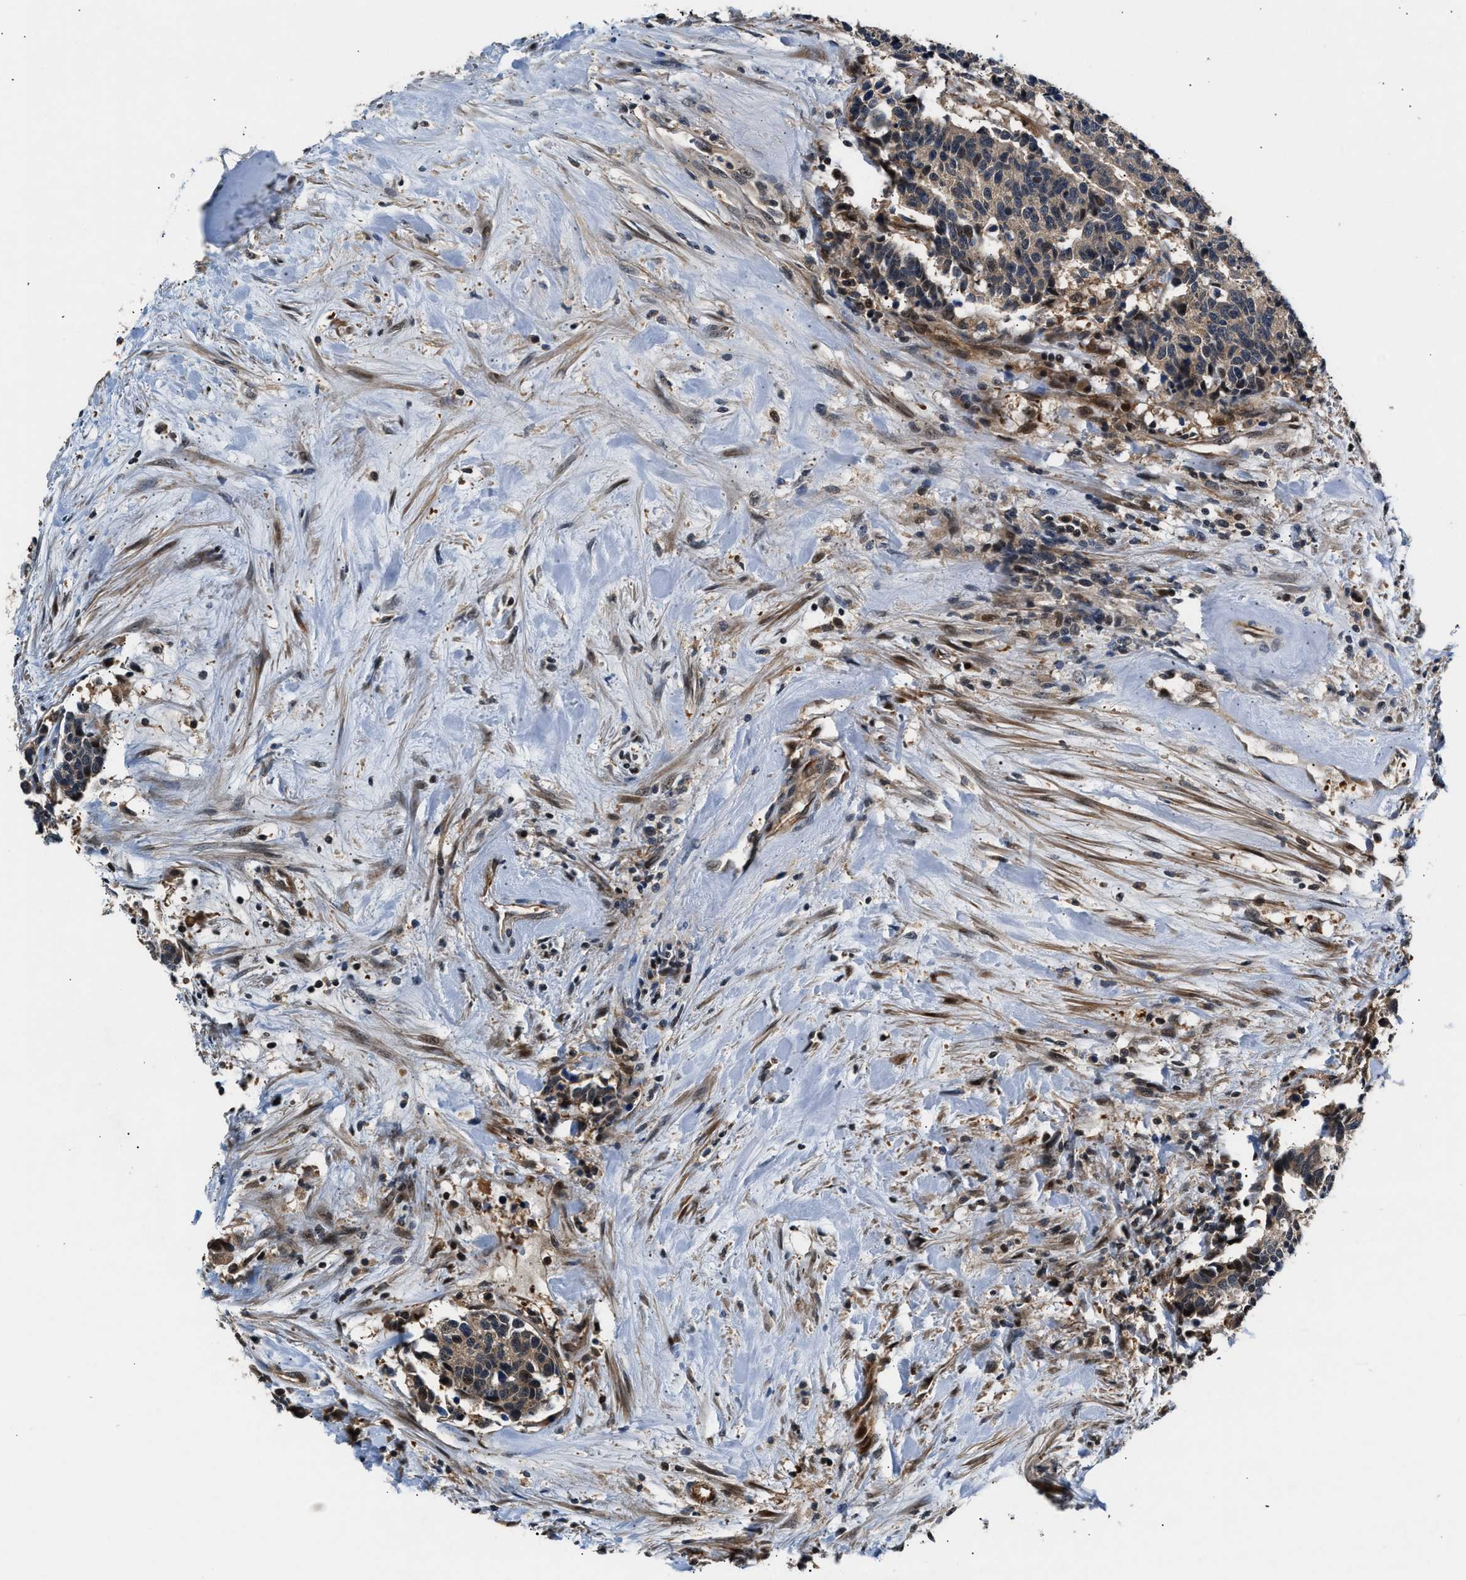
{"staining": {"intensity": "weak", "quantity": ">75%", "location": "cytoplasmic/membranous,nuclear"}, "tissue": "carcinoid", "cell_type": "Tumor cells", "image_type": "cancer", "snomed": [{"axis": "morphology", "description": "Carcinoma, NOS"}, {"axis": "morphology", "description": "Carcinoid, malignant, NOS"}, {"axis": "topography", "description": "Urinary bladder"}], "caption": "Immunohistochemistry image of neoplastic tissue: human carcinoid stained using immunohistochemistry (IHC) demonstrates low levels of weak protein expression localized specifically in the cytoplasmic/membranous and nuclear of tumor cells, appearing as a cytoplasmic/membranous and nuclear brown color.", "gene": "TUT7", "patient": {"sex": "male", "age": 57}}